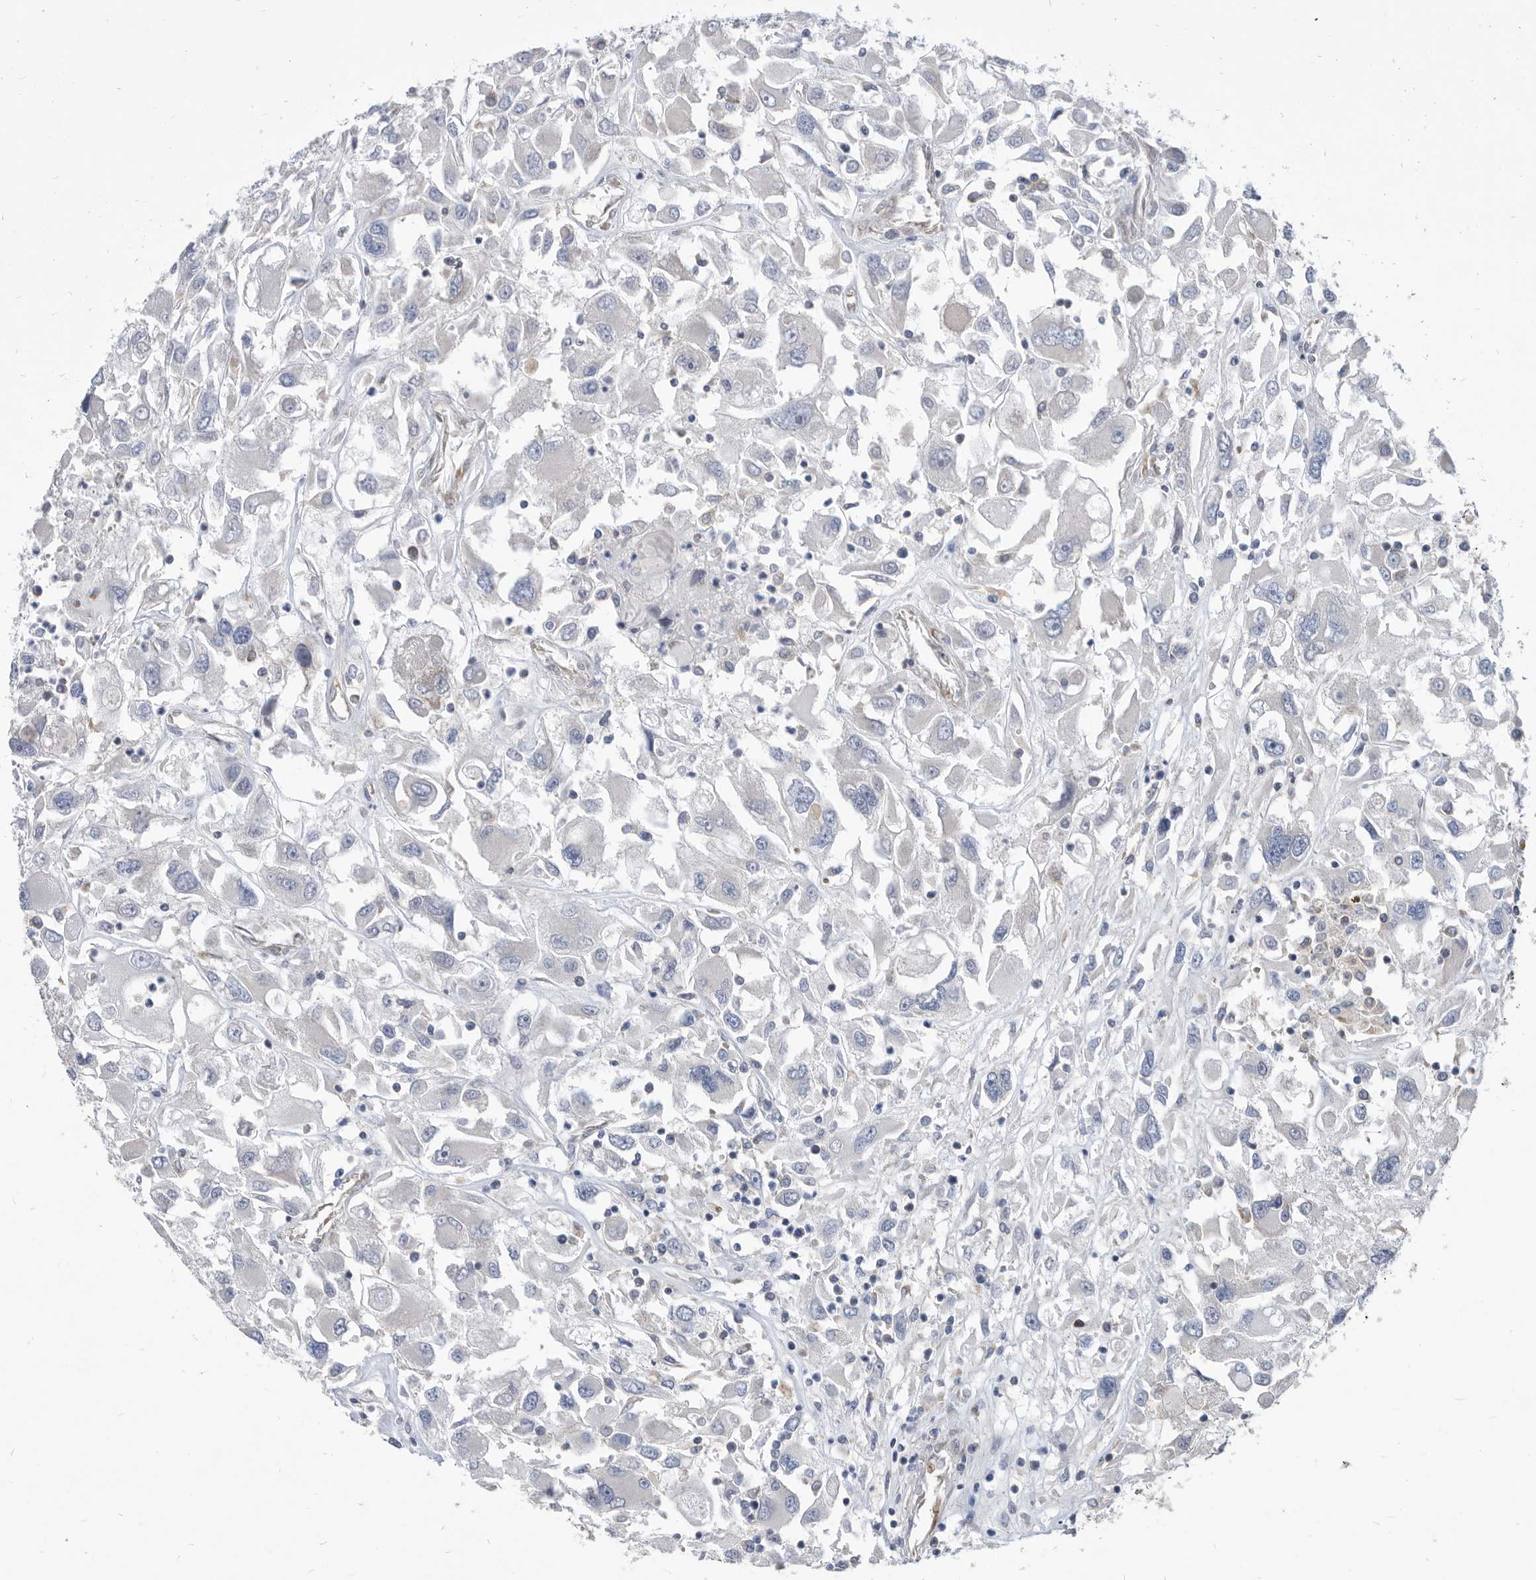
{"staining": {"intensity": "negative", "quantity": "none", "location": "none"}, "tissue": "renal cancer", "cell_type": "Tumor cells", "image_type": "cancer", "snomed": [{"axis": "morphology", "description": "Adenocarcinoma, NOS"}, {"axis": "topography", "description": "Kidney"}], "caption": "Adenocarcinoma (renal) was stained to show a protein in brown. There is no significant positivity in tumor cells.", "gene": "CCT4", "patient": {"sex": "female", "age": 52}}